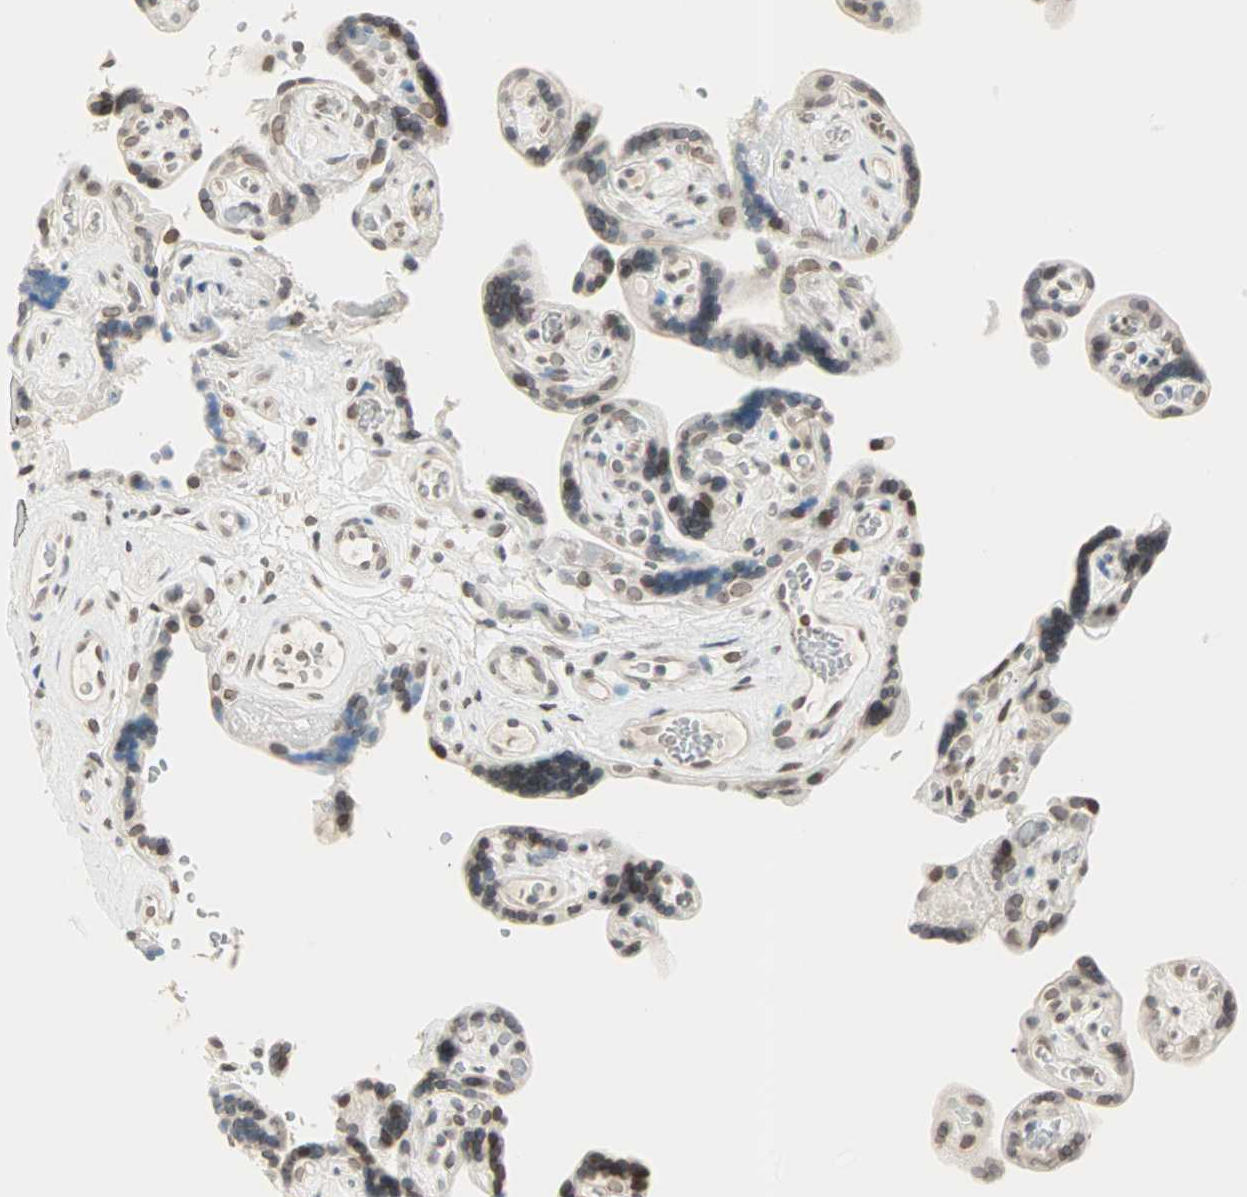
{"staining": {"intensity": "weak", "quantity": "25%-75%", "location": "cytoplasmic/membranous,nuclear"}, "tissue": "placenta", "cell_type": "Decidual cells", "image_type": "normal", "snomed": [{"axis": "morphology", "description": "Normal tissue, NOS"}, {"axis": "topography", "description": "Placenta"}], "caption": "Immunohistochemistry (IHC) photomicrograph of normal placenta: placenta stained using immunohistochemistry demonstrates low levels of weak protein expression localized specifically in the cytoplasmic/membranous,nuclear of decidual cells, appearing as a cytoplasmic/membranous,nuclear brown color.", "gene": "BCAN", "patient": {"sex": "female", "age": 30}}